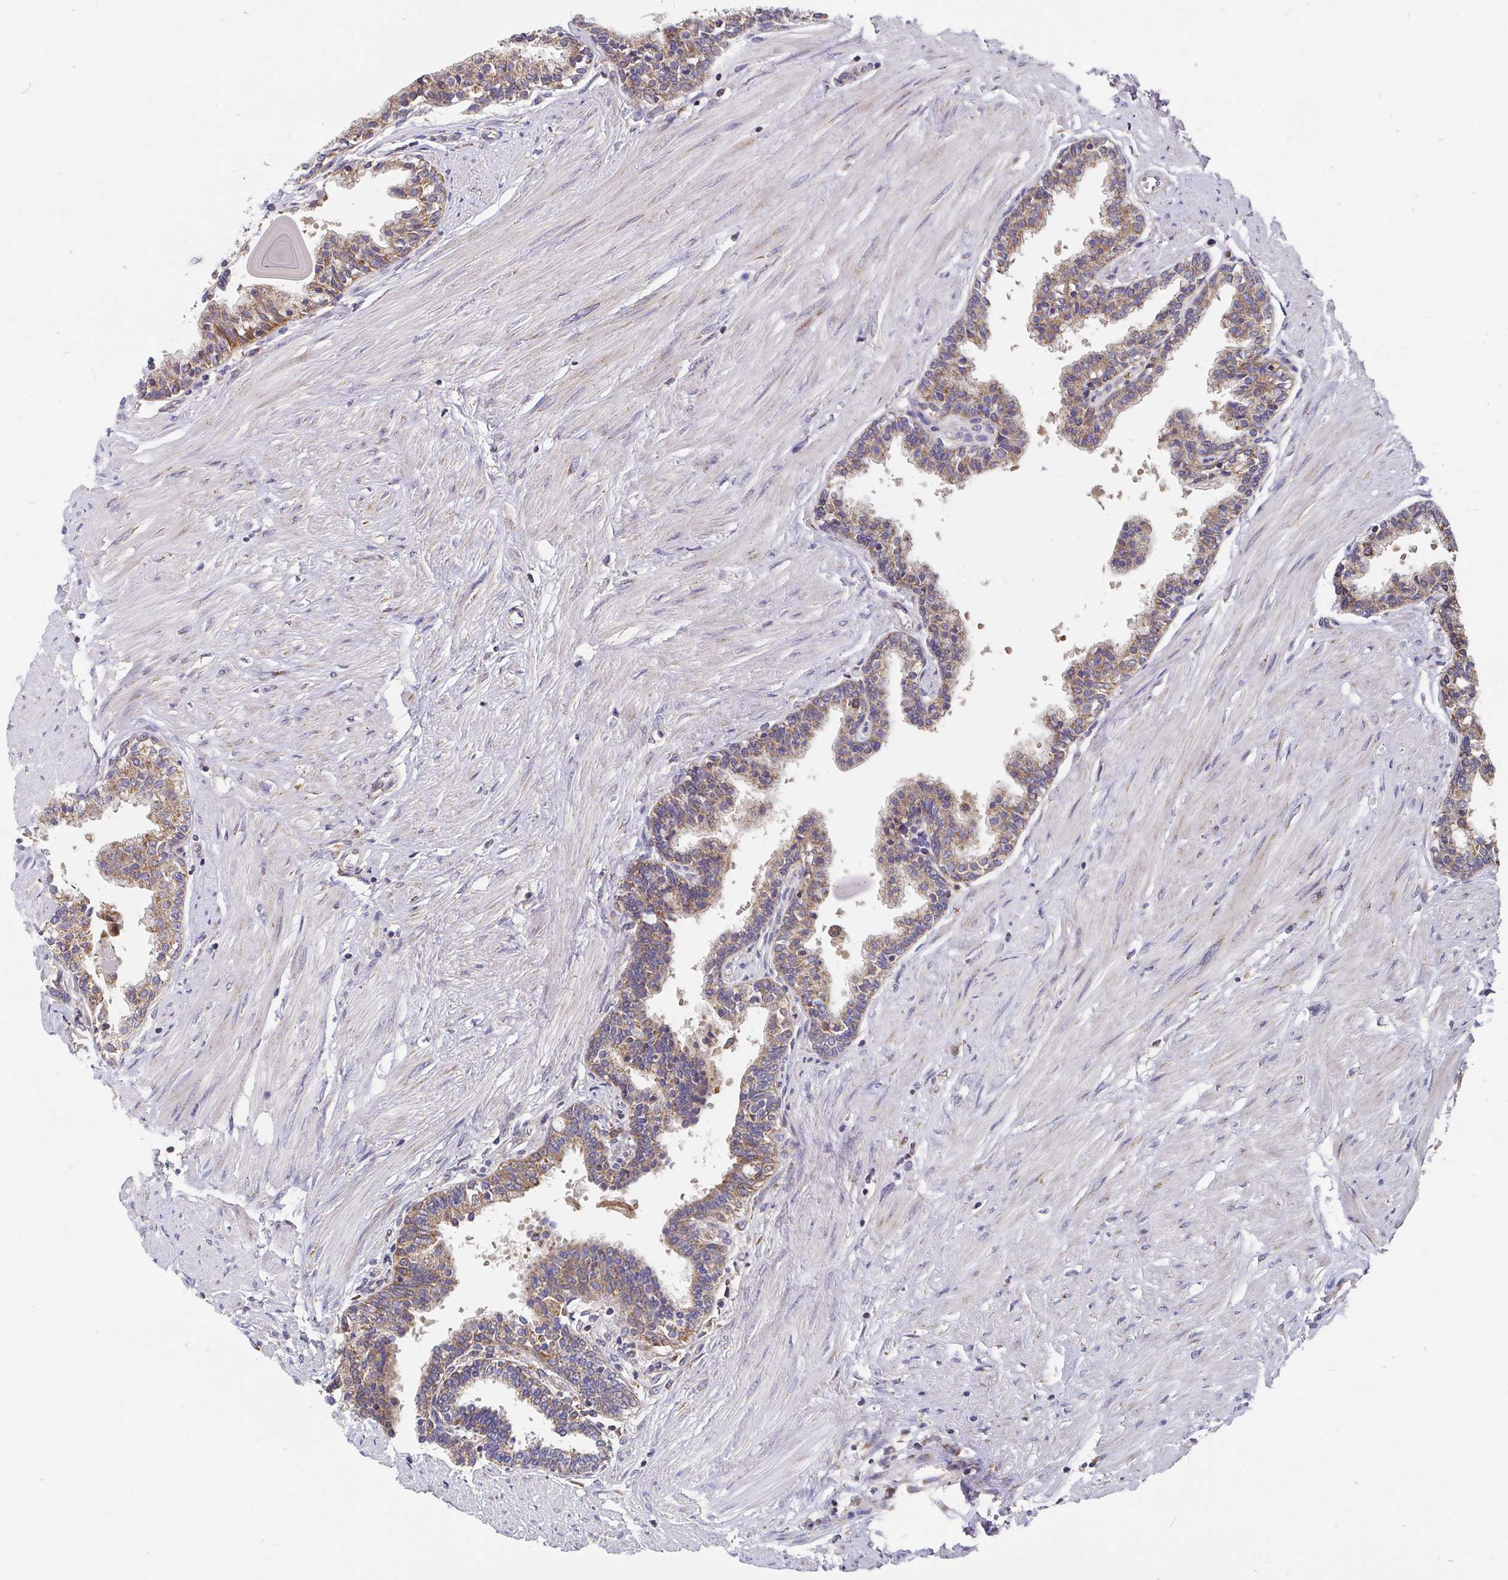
{"staining": {"intensity": "weak", "quantity": "25%-75%", "location": "cytoplasmic/membranous"}, "tissue": "prostate", "cell_type": "Glandular cells", "image_type": "normal", "snomed": [{"axis": "morphology", "description": "Normal tissue, NOS"}, {"axis": "topography", "description": "Prostate"}], "caption": "Weak cytoplasmic/membranous positivity for a protein is identified in approximately 25%-75% of glandular cells of benign prostate using immunohistochemistry (IHC).", "gene": "PDF", "patient": {"sex": "male", "age": 55}}